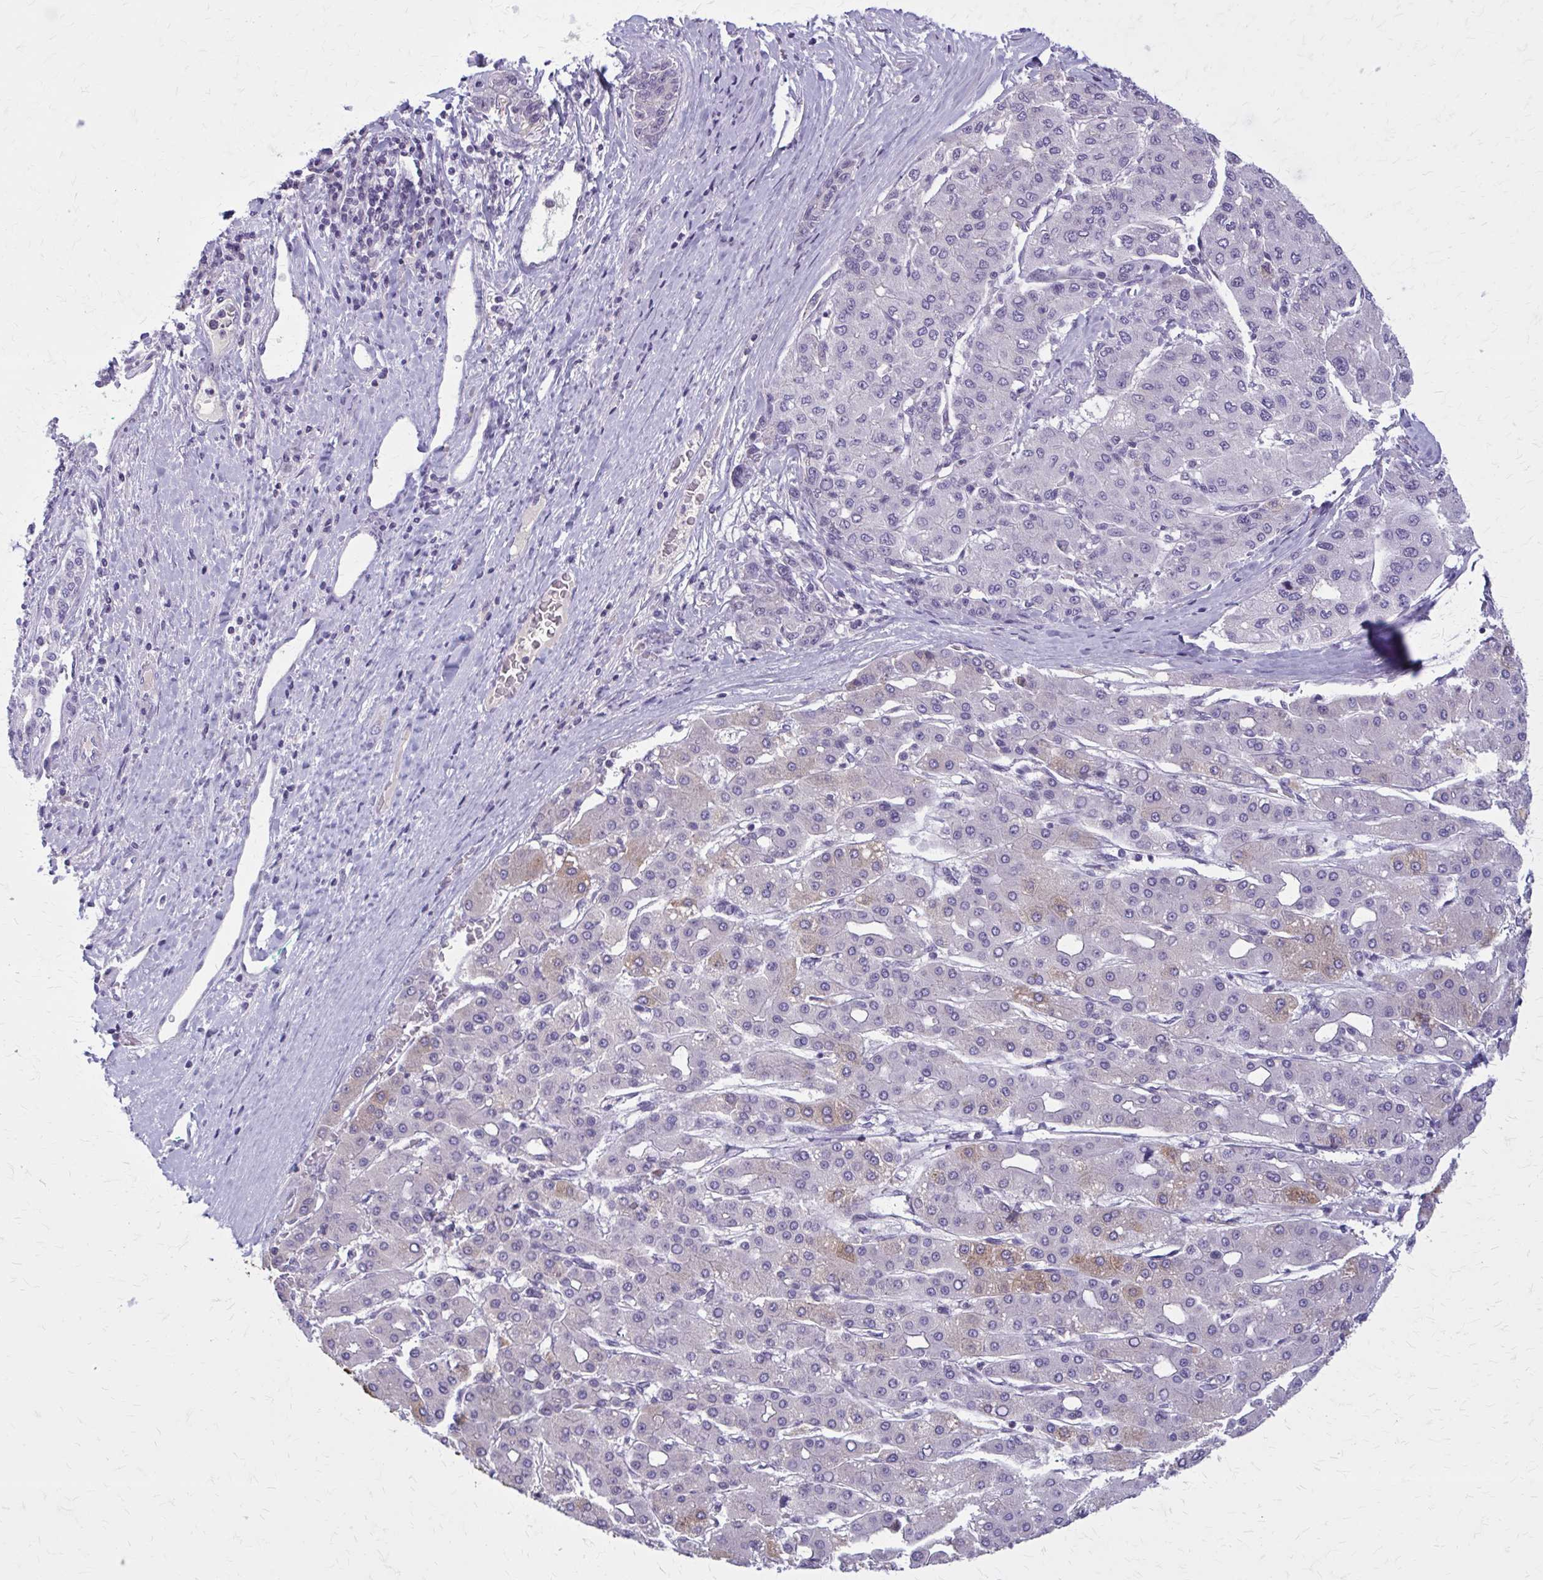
{"staining": {"intensity": "weak", "quantity": "<25%", "location": "cytoplasmic/membranous"}, "tissue": "liver cancer", "cell_type": "Tumor cells", "image_type": "cancer", "snomed": [{"axis": "morphology", "description": "Carcinoma, Hepatocellular, NOS"}, {"axis": "topography", "description": "Liver"}], "caption": "A photomicrograph of human liver hepatocellular carcinoma is negative for staining in tumor cells. (Stains: DAB immunohistochemistry with hematoxylin counter stain, Microscopy: brightfield microscopy at high magnification).", "gene": "OR4A47", "patient": {"sex": "male", "age": 65}}